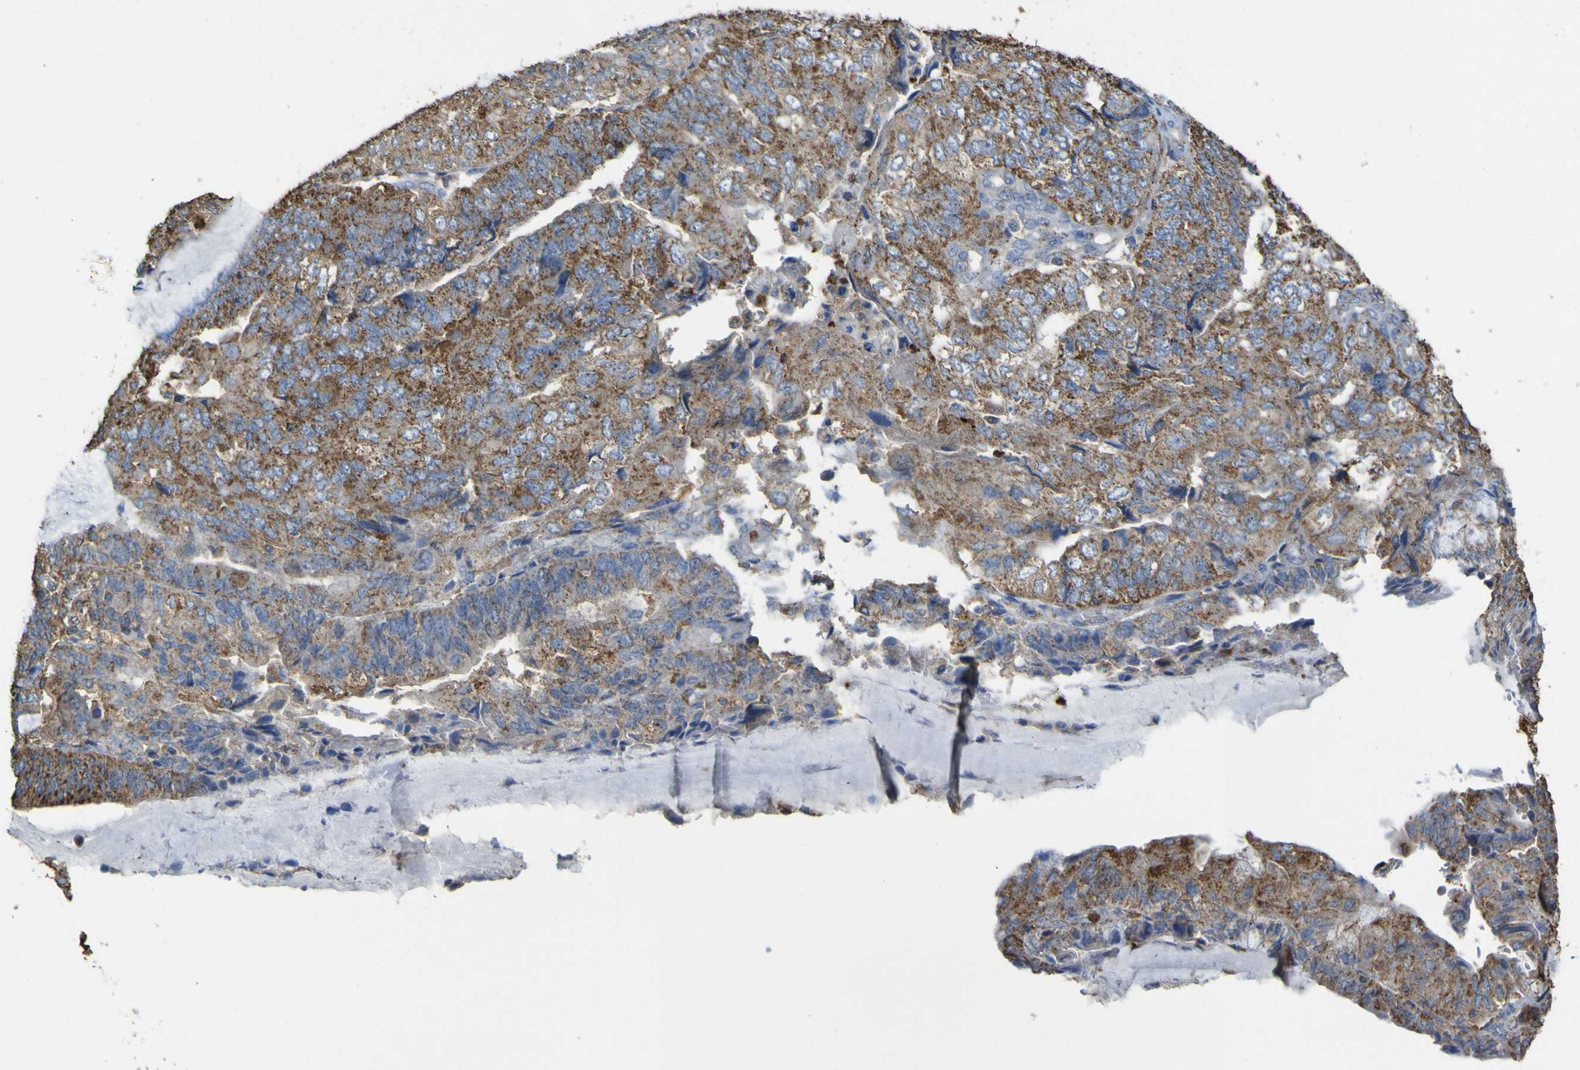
{"staining": {"intensity": "strong", "quantity": "25%-75%", "location": "cytoplasmic/membranous"}, "tissue": "endometrial cancer", "cell_type": "Tumor cells", "image_type": "cancer", "snomed": [{"axis": "morphology", "description": "Adenocarcinoma, NOS"}, {"axis": "topography", "description": "Endometrium"}], "caption": "DAB (3,3'-diaminobenzidine) immunohistochemical staining of endometrial cancer (adenocarcinoma) reveals strong cytoplasmic/membranous protein staining in about 25%-75% of tumor cells.", "gene": "ACSL3", "patient": {"sex": "female", "age": 81}}